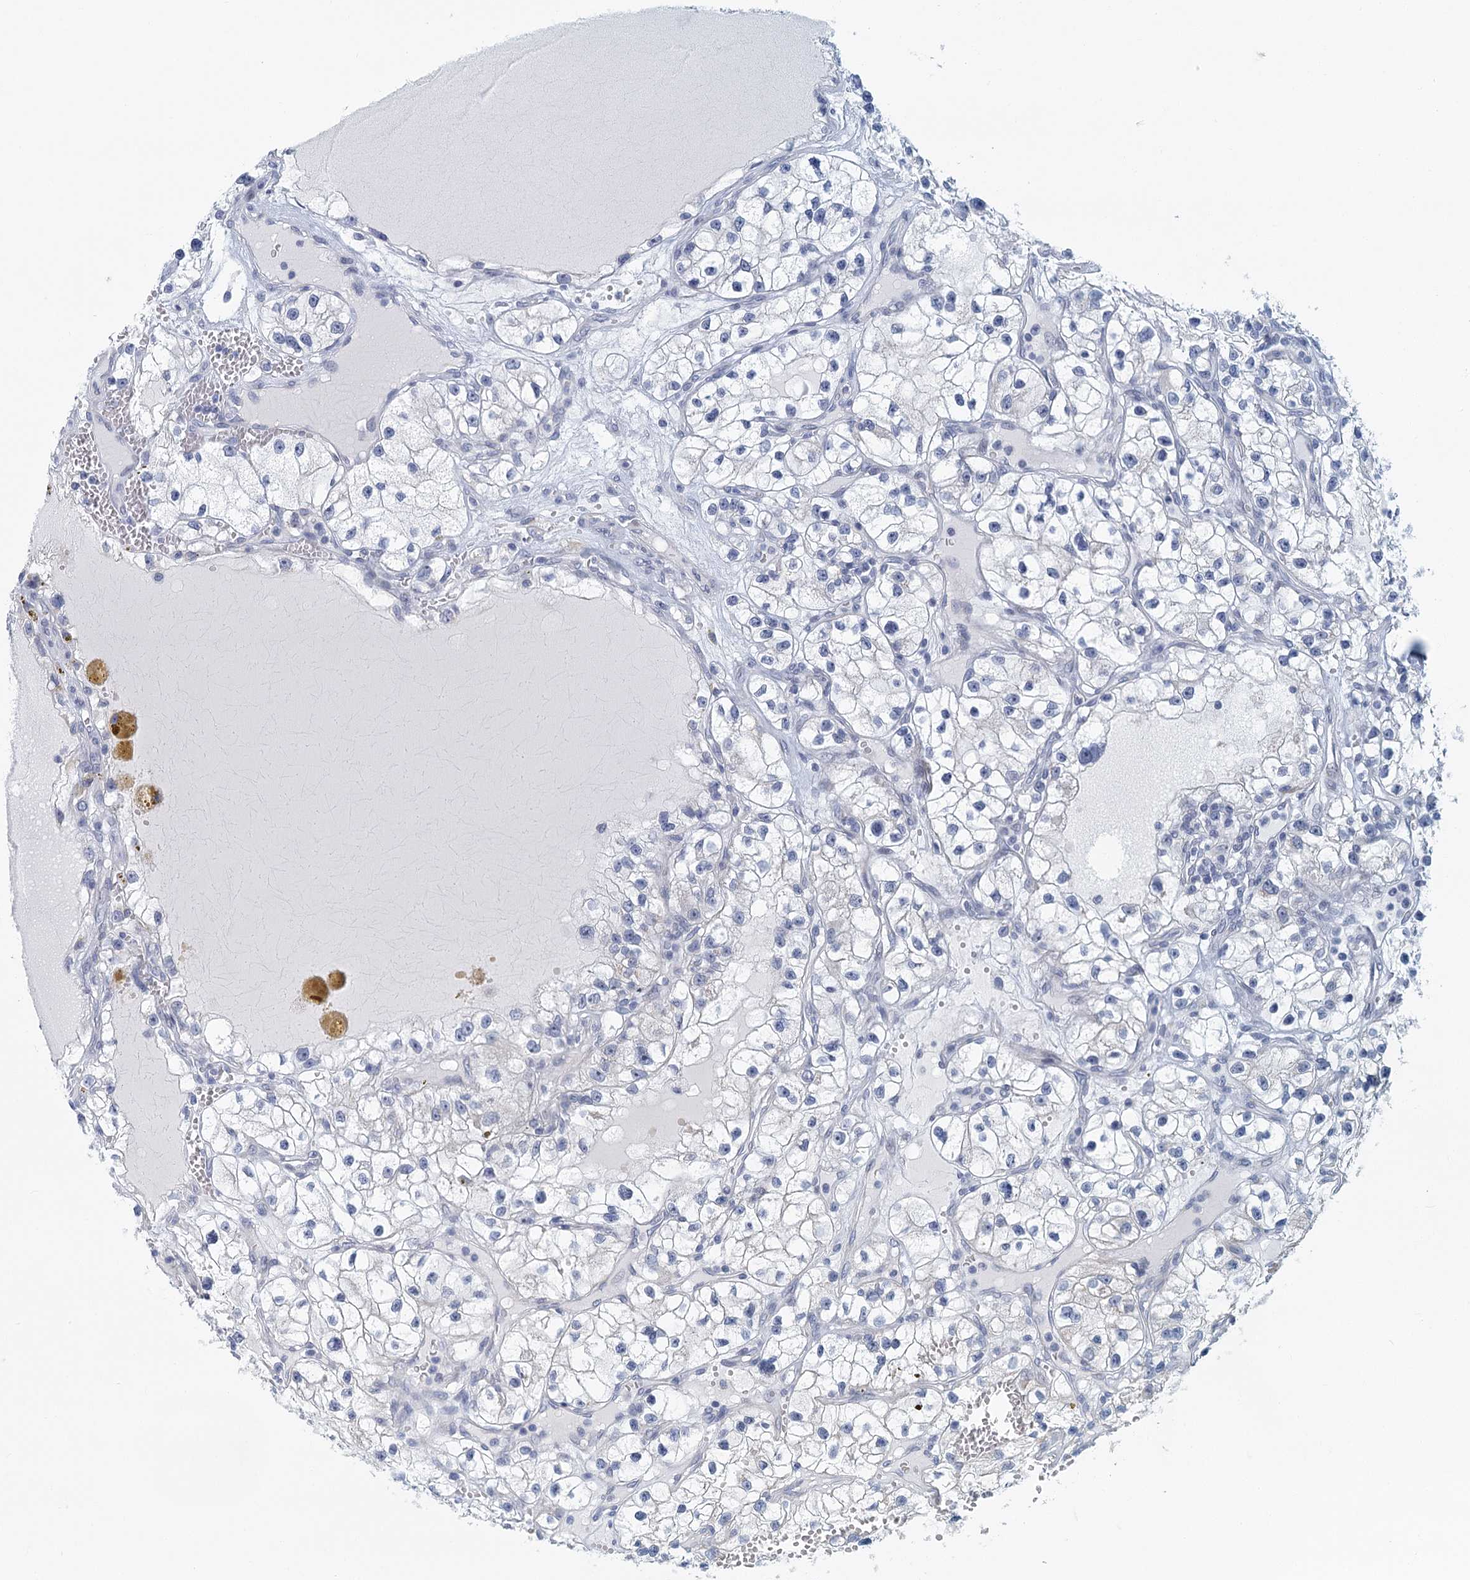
{"staining": {"intensity": "negative", "quantity": "none", "location": "none"}, "tissue": "renal cancer", "cell_type": "Tumor cells", "image_type": "cancer", "snomed": [{"axis": "morphology", "description": "Adenocarcinoma, NOS"}, {"axis": "topography", "description": "Kidney"}], "caption": "Tumor cells are negative for protein expression in human renal cancer. (Brightfield microscopy of DAB immunohistochemistry at high magnification).", "gene": "ZNF527", "patient": {"sex": "female", "age": 57}}